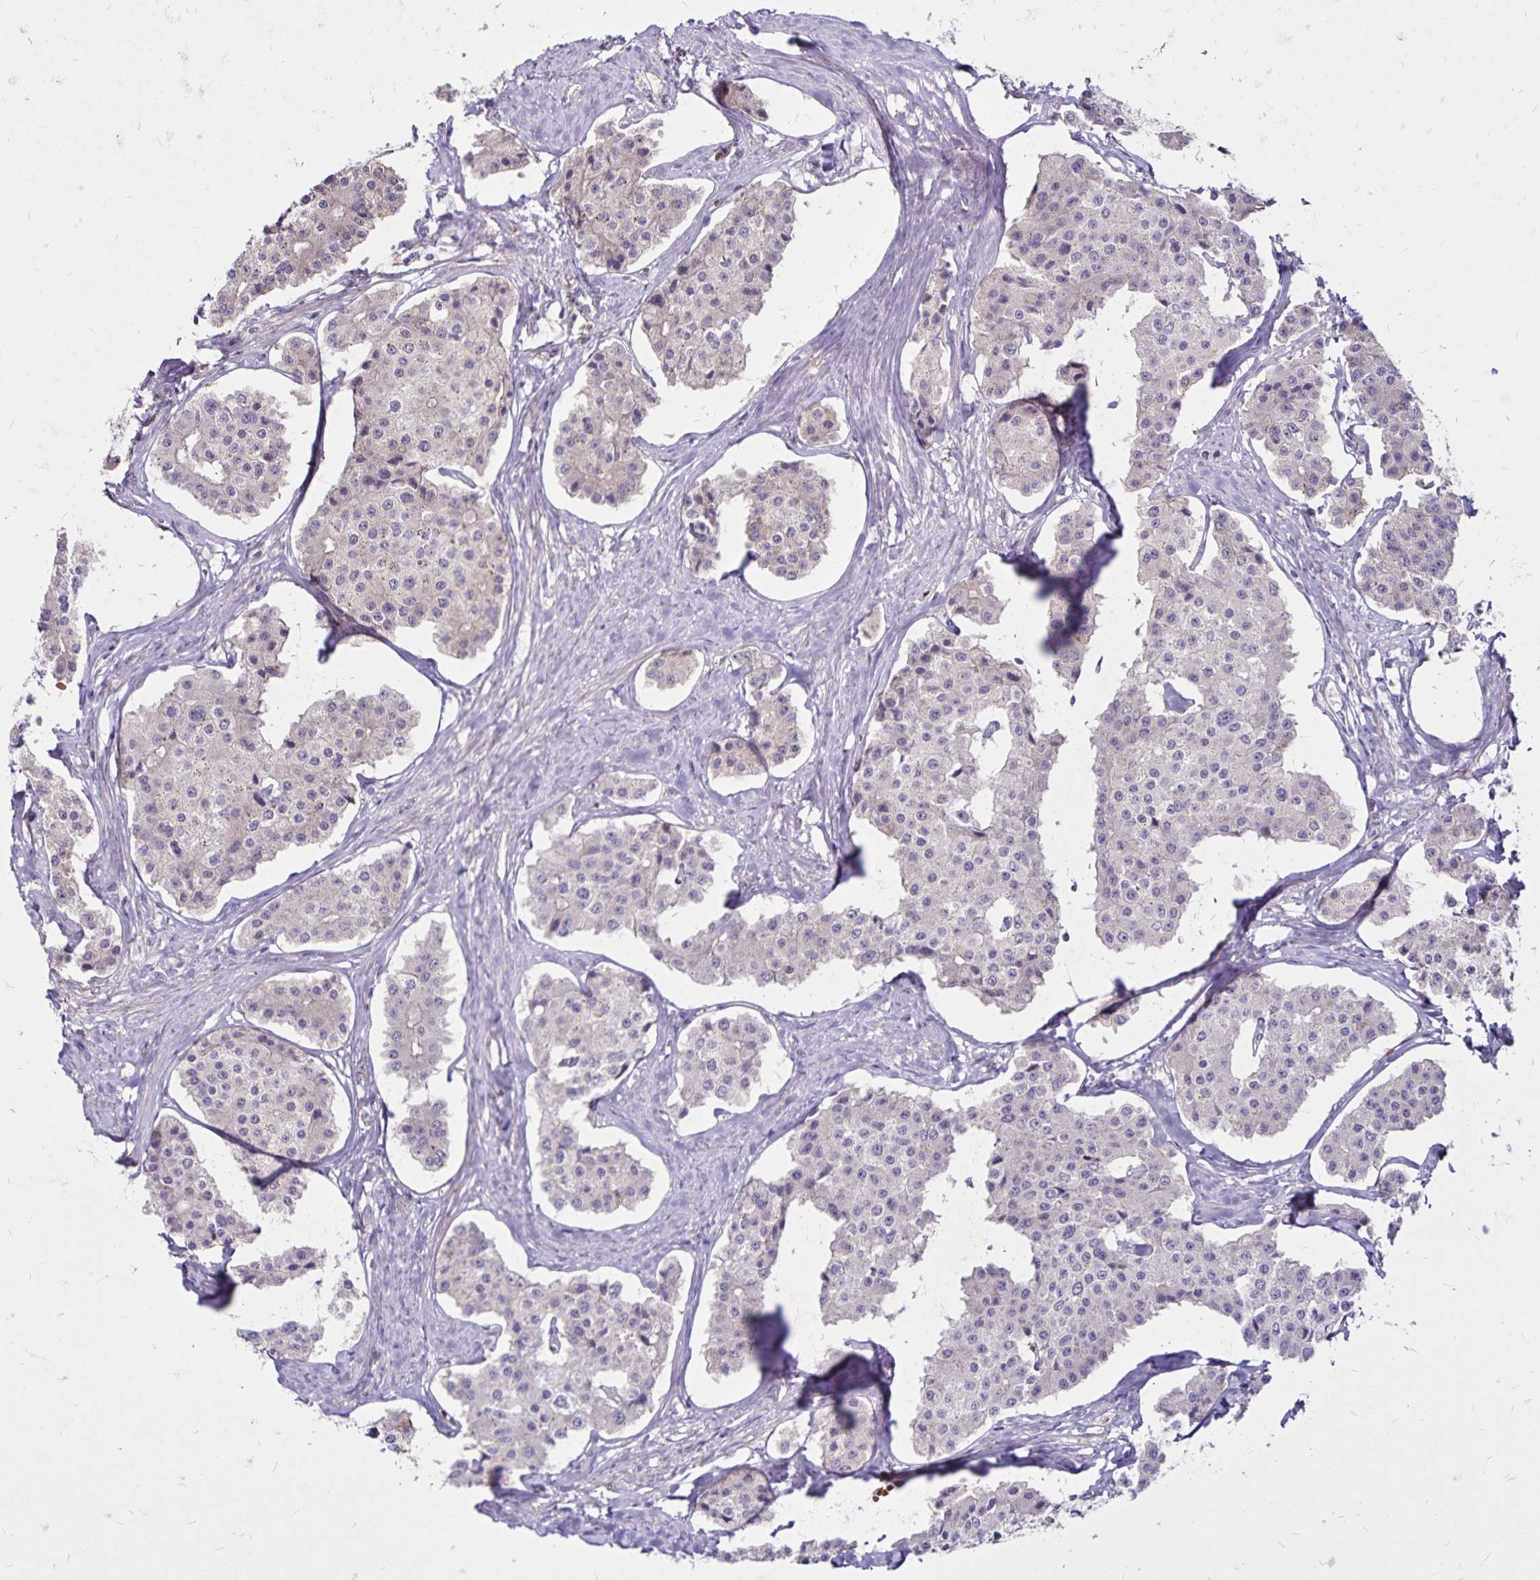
{"staining": {"intensity": "negative", "quantity": "none", "location": "none"}, "tissue": "carcinoid", "cell_type": "Tumor cells", "image_type": "cancer", "snomed": [{"axis": "morphology", "description": "Carcinoid, malignant, NOS"}, {"axis": "topography", "description": "Small intestine"}], "caption": "Immunohistochemistry micrograph of neoplastic tissue: human carcinoid (malignant) stained with DAB shows no significant protein staining in tumor cells.", "gene": "FSD1", "patient": {"sex": "female", "age": 65}}